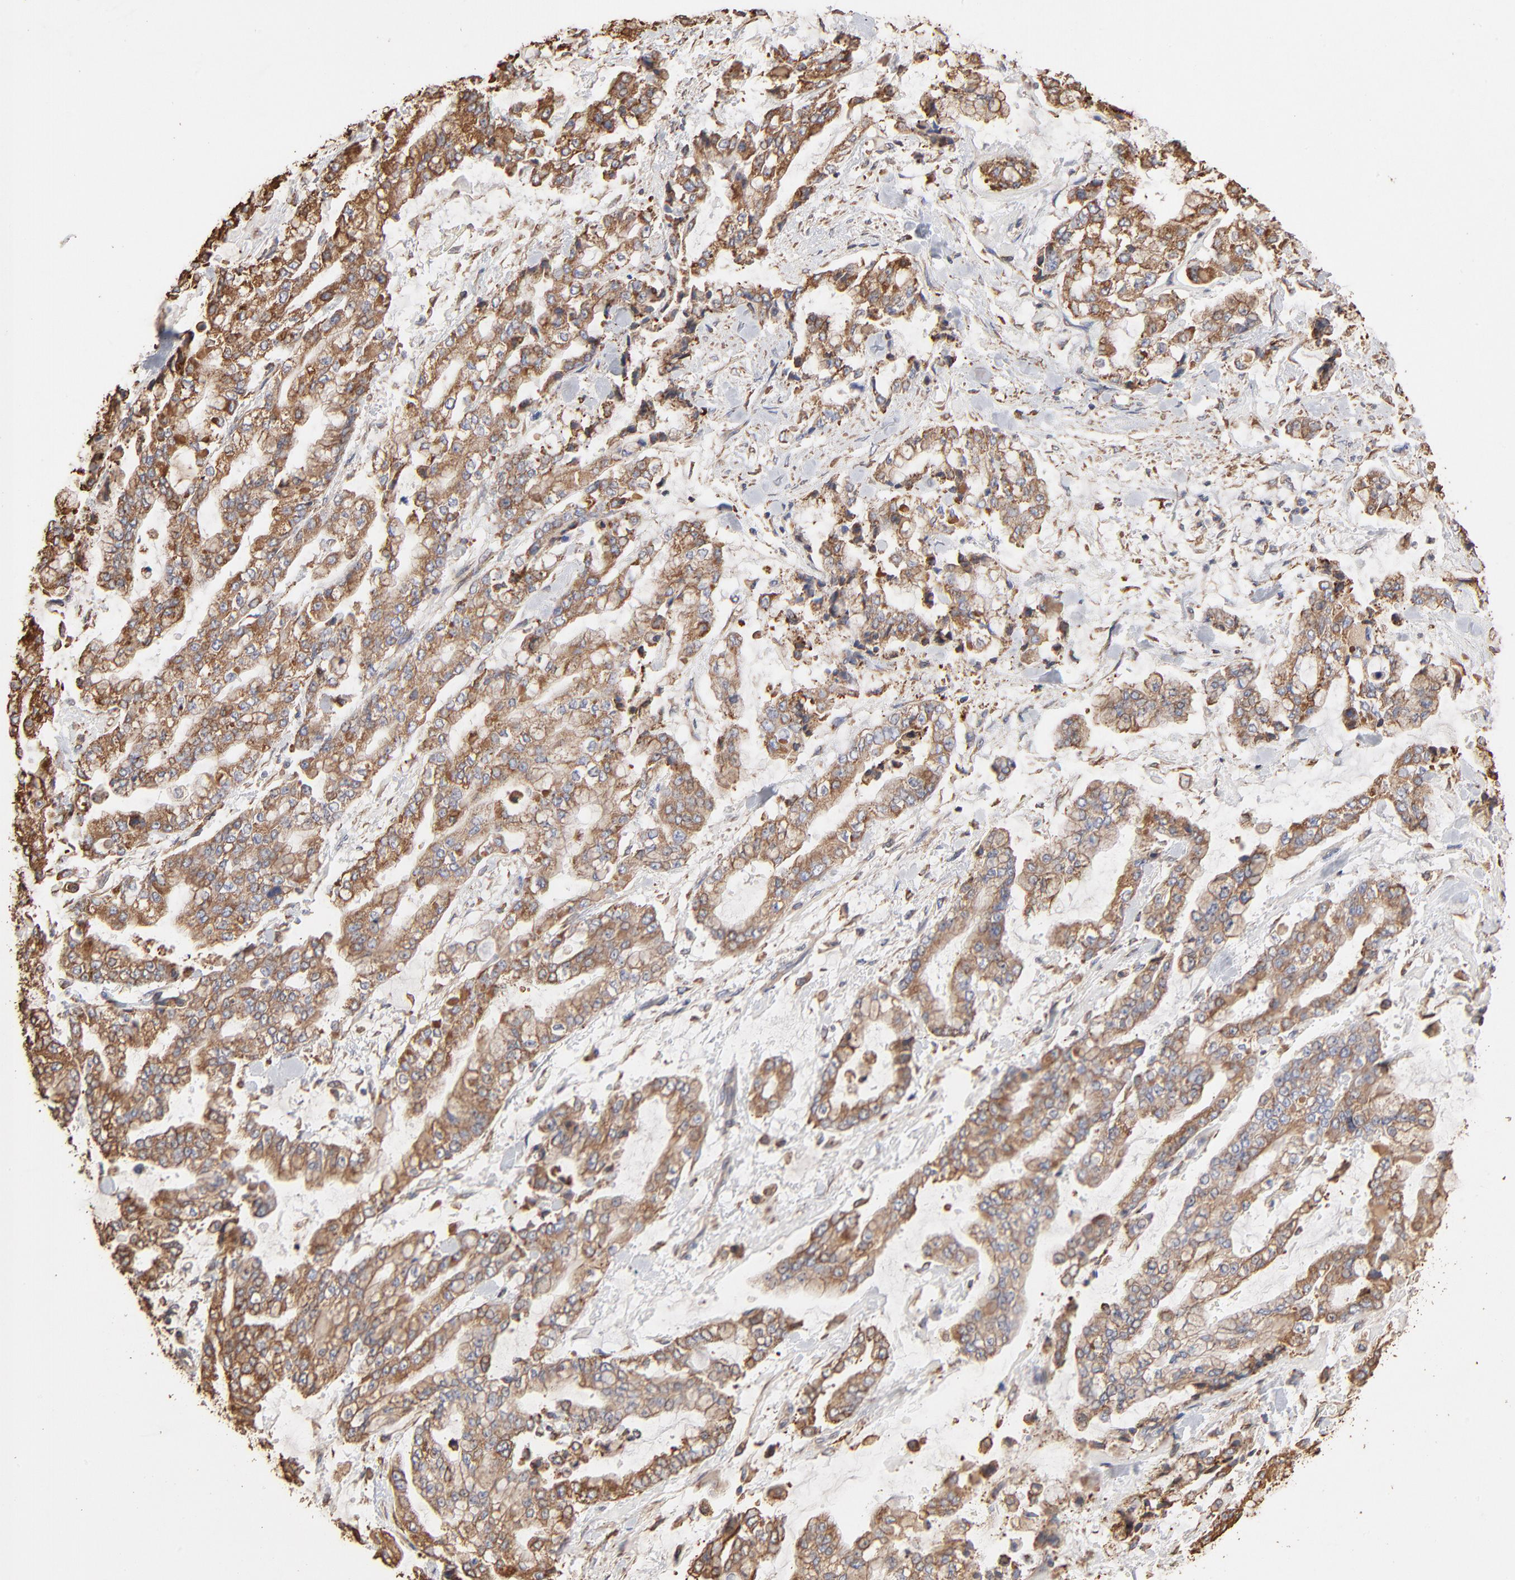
{"staining": {"intensity": "weak", "quantity": ">75%", "location": "cytoplasmic/membranous"}, "tissue": "stomach cancer", "cell_type": "Tumor cells", "image_type": "cancer", "snomed": [{"axis": "morphology", "description": "Normal tissue, NOS"}, {"axis": "morphology", "description": "Adenocarcinoma, NOS"}, {"axis": "topography", "description": "Stomach, upper"}, {"axis": "topography", "description": "Stomach"}], "caption": "The histopathology image exhibits a brown stain indicating the presence of a protein in the cytoplasmic/membranous of tumor cells in adenocarcinoma (stomach).", "gene": "PDIA3", "patient": {"sex": "male", "age": 76}}